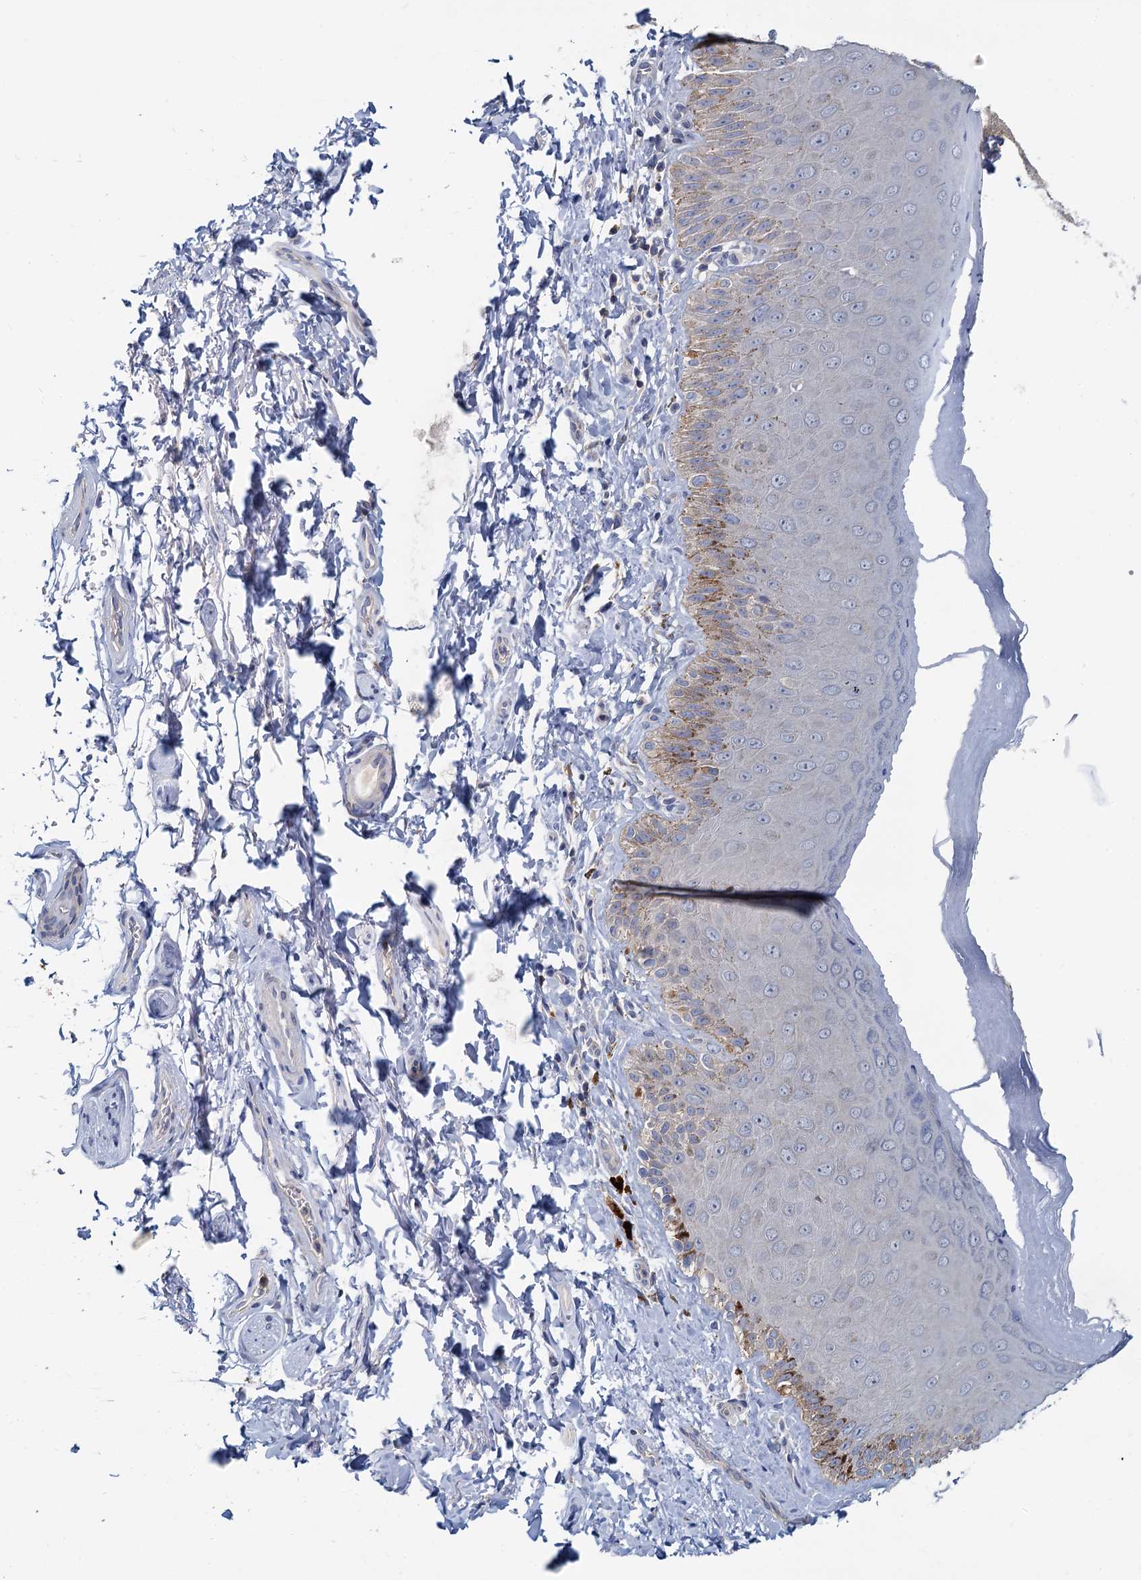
{"staining": {"intensity": "moderate", "quantity": "<25%", "location": "cytoplasmic/membranous"}, "tissue": "skin", "cell_type": "Epidermal cells", "image_type": "normal", "snomed": [{"axis": "morphology", "description": "Normal tissue, NOS"}, {"axis": "topography", "description": "Anal"}], "caption": "About <25% of epidermal cells in benign human skin show moderate cytoplasmic/membranous protein expression as visualized by brown immunohistochemical staining.", "gene": "ACSM3", "patient": {"sex": "male", "age": 44}}